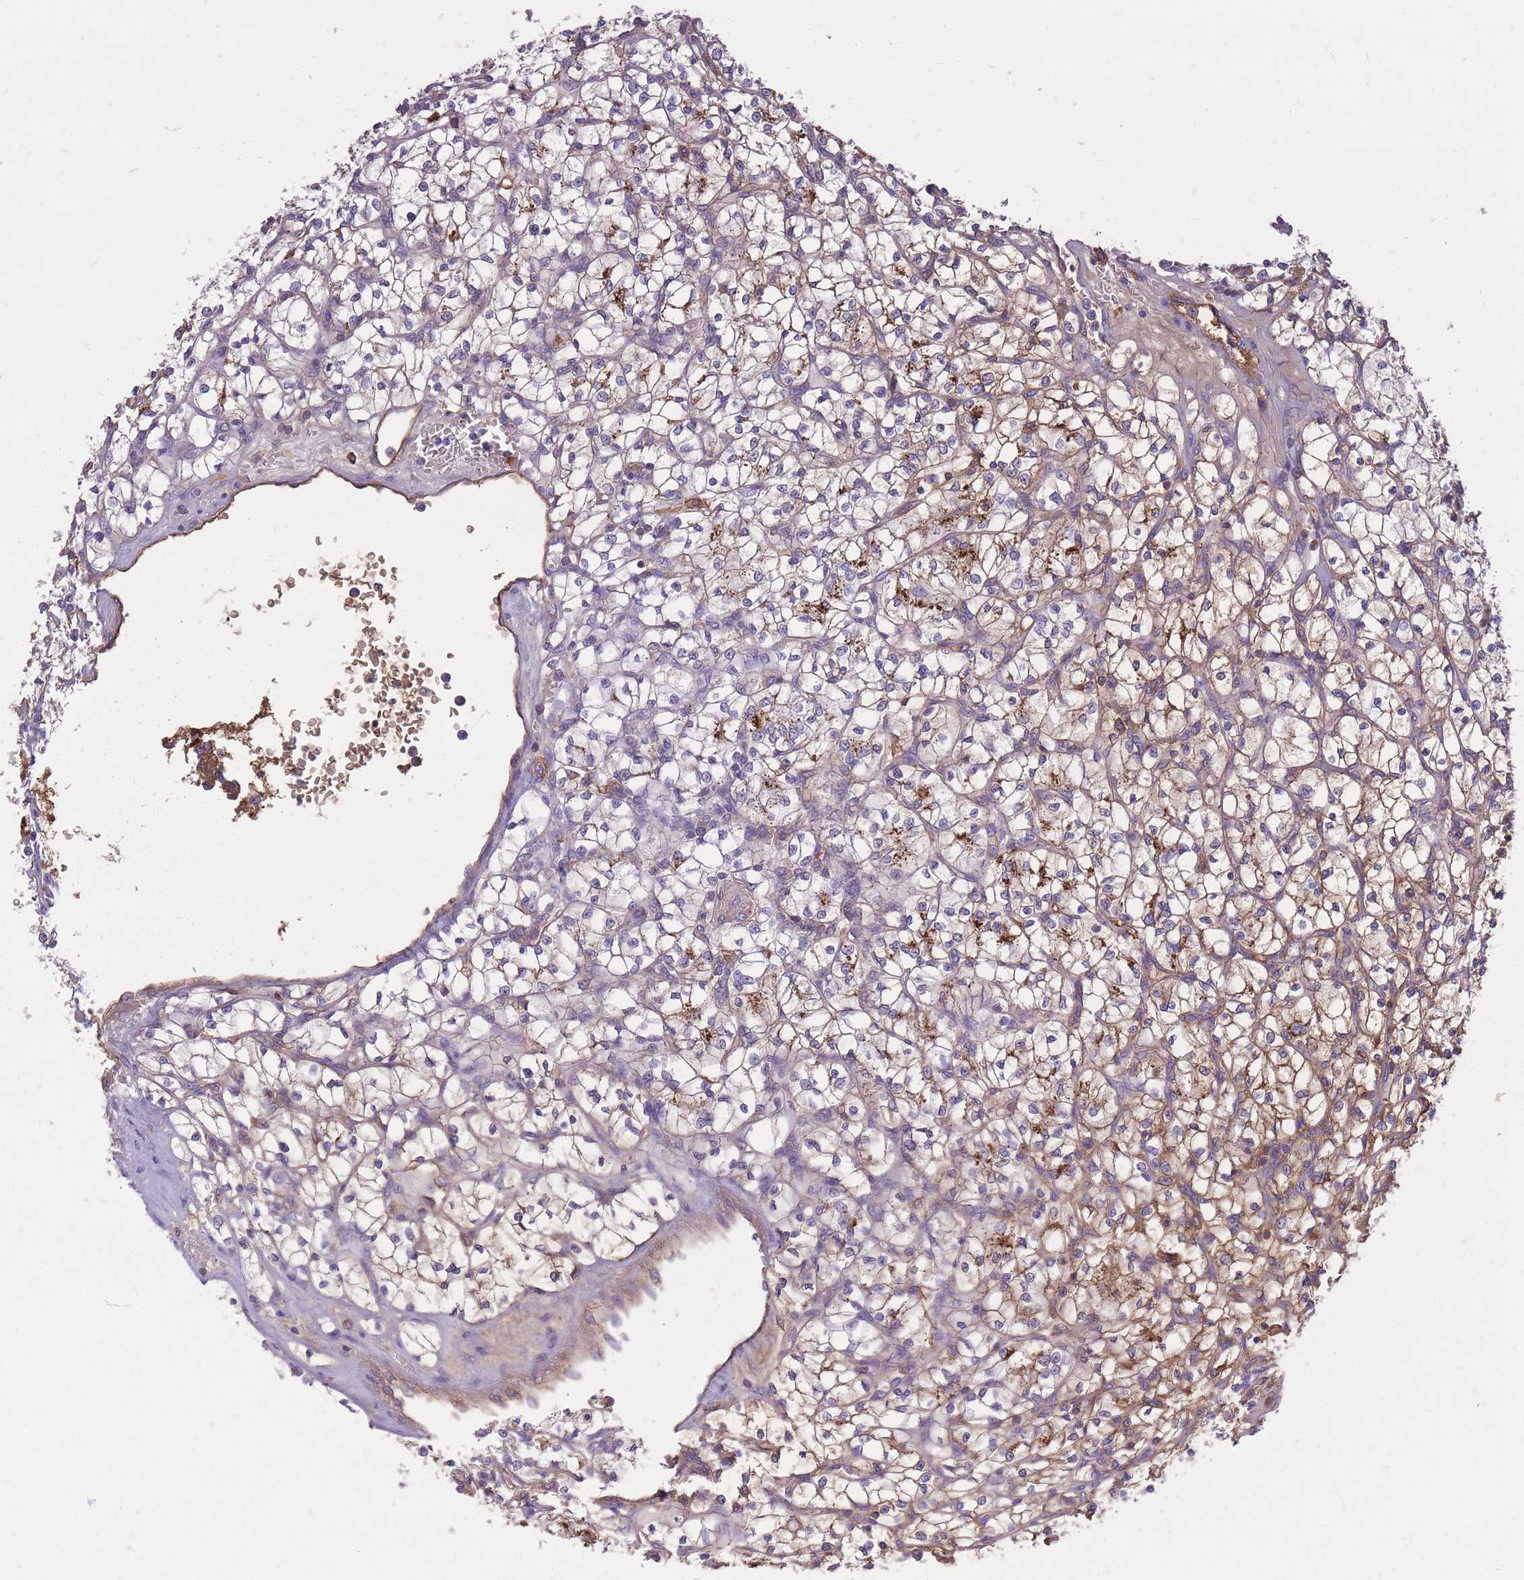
{"staining": {"intensity": "strong", "quantity": "25%-75%", "location": "cytoplasmic/membranous"}, "tissue": "renal cancer", "cell_type": "Tumor cells", "image_type": "cancer", "snomed": [{"axis": "morphology", "description": "Adenocarcinoma, NOS"}, {"axis": "topography", "description": "Kidney"}], "caption": "The photomicrograph shows staining of renal adenocarcinoma, revealing strong cytoplasmic/membranous protein expression (brown color) within tumor cells.", "gene": "IGKV1D-42", "patient": {"sex": "female", "age": 64}}